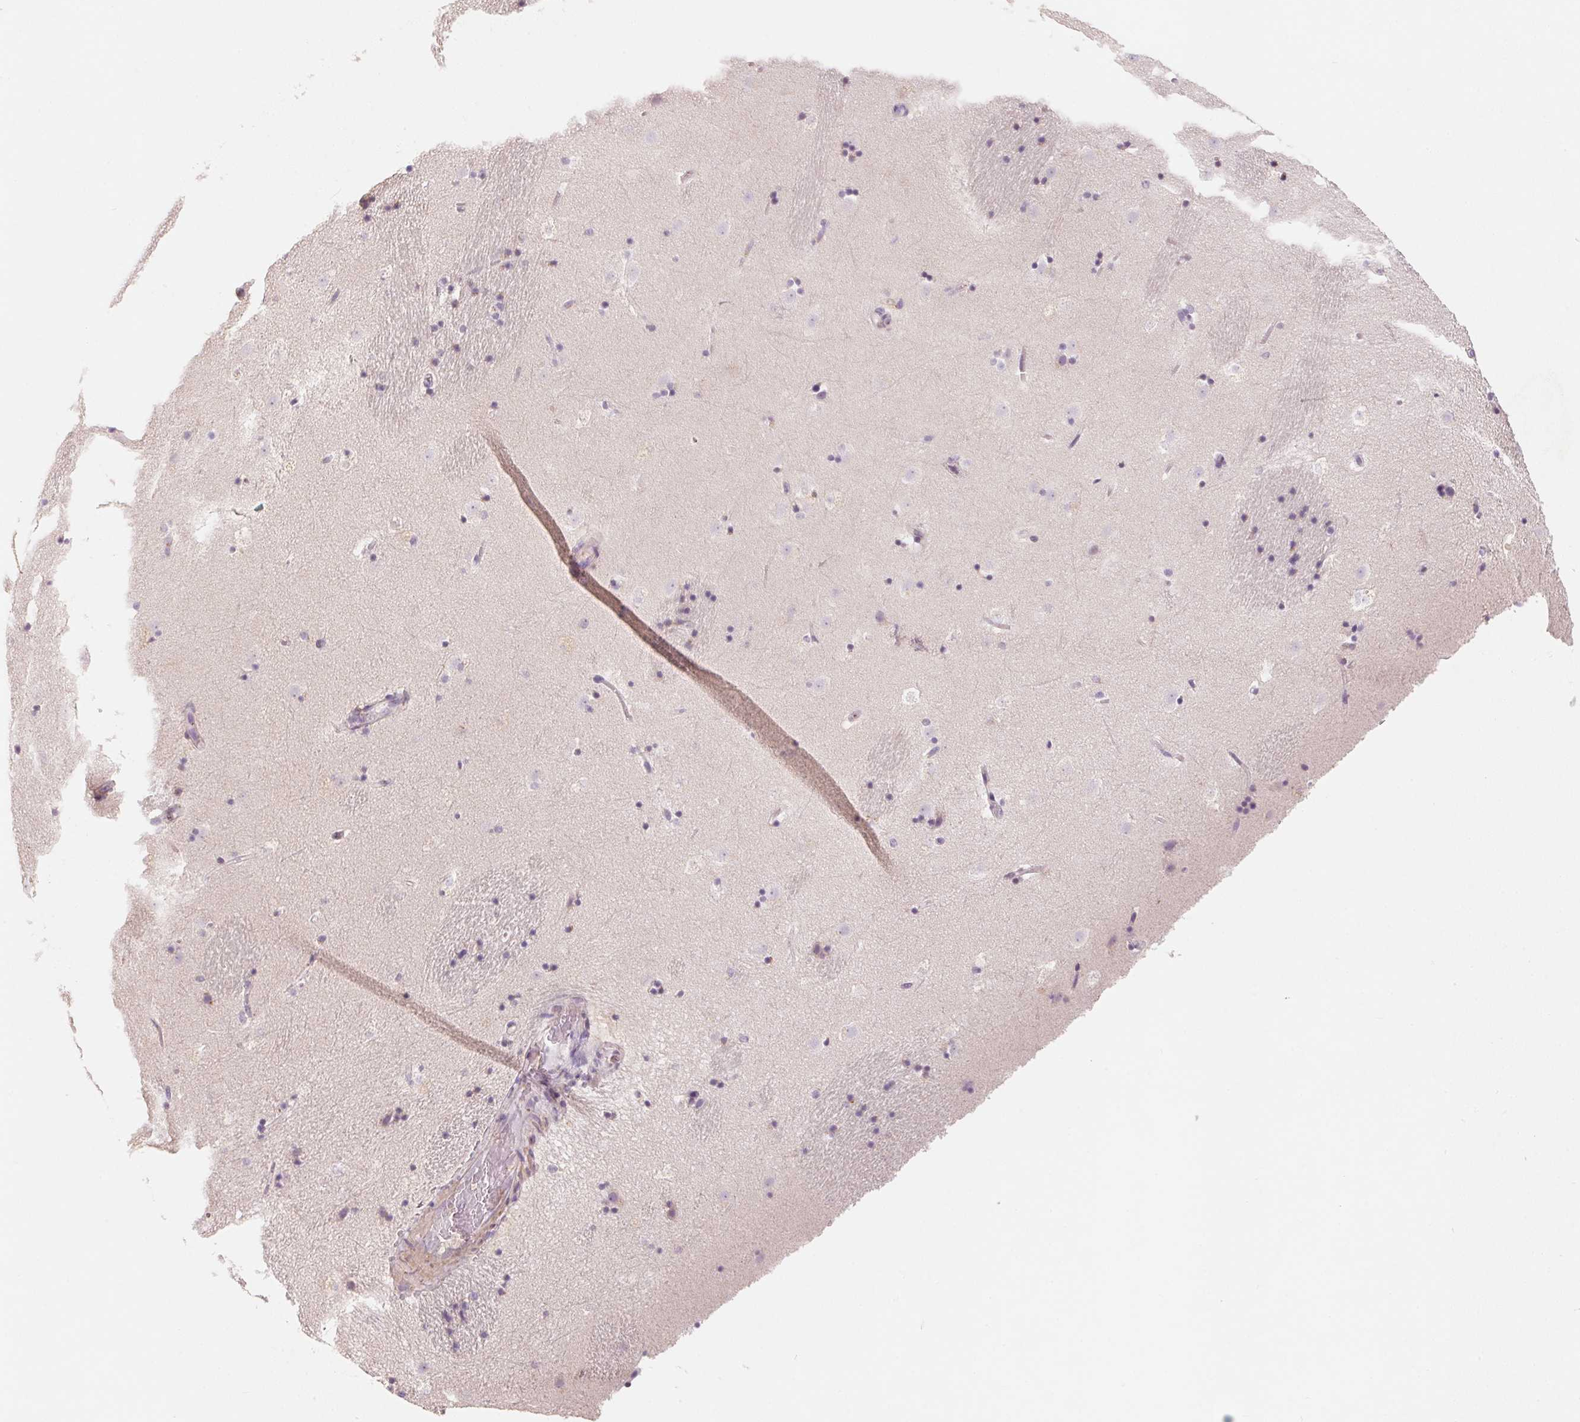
{"staining": {"intensity": "weak", "quantity": "<25%", "location": "cytoplasmic/membranous"}, "tissue": "caudate", "cell_type": "Glial cells", "image_type": "normal", "snomed": [{"axis": "morphology", "description": "Normal tissue, NOS"}, {"axis": "topography", "description": "Lateral ventricle wall"}], "caption": "Protein analysis of benign caudate exhibits no significant expression in glial cells.", "gene": "DRAM2", "patient": {"sex": "male", "age": 37}}